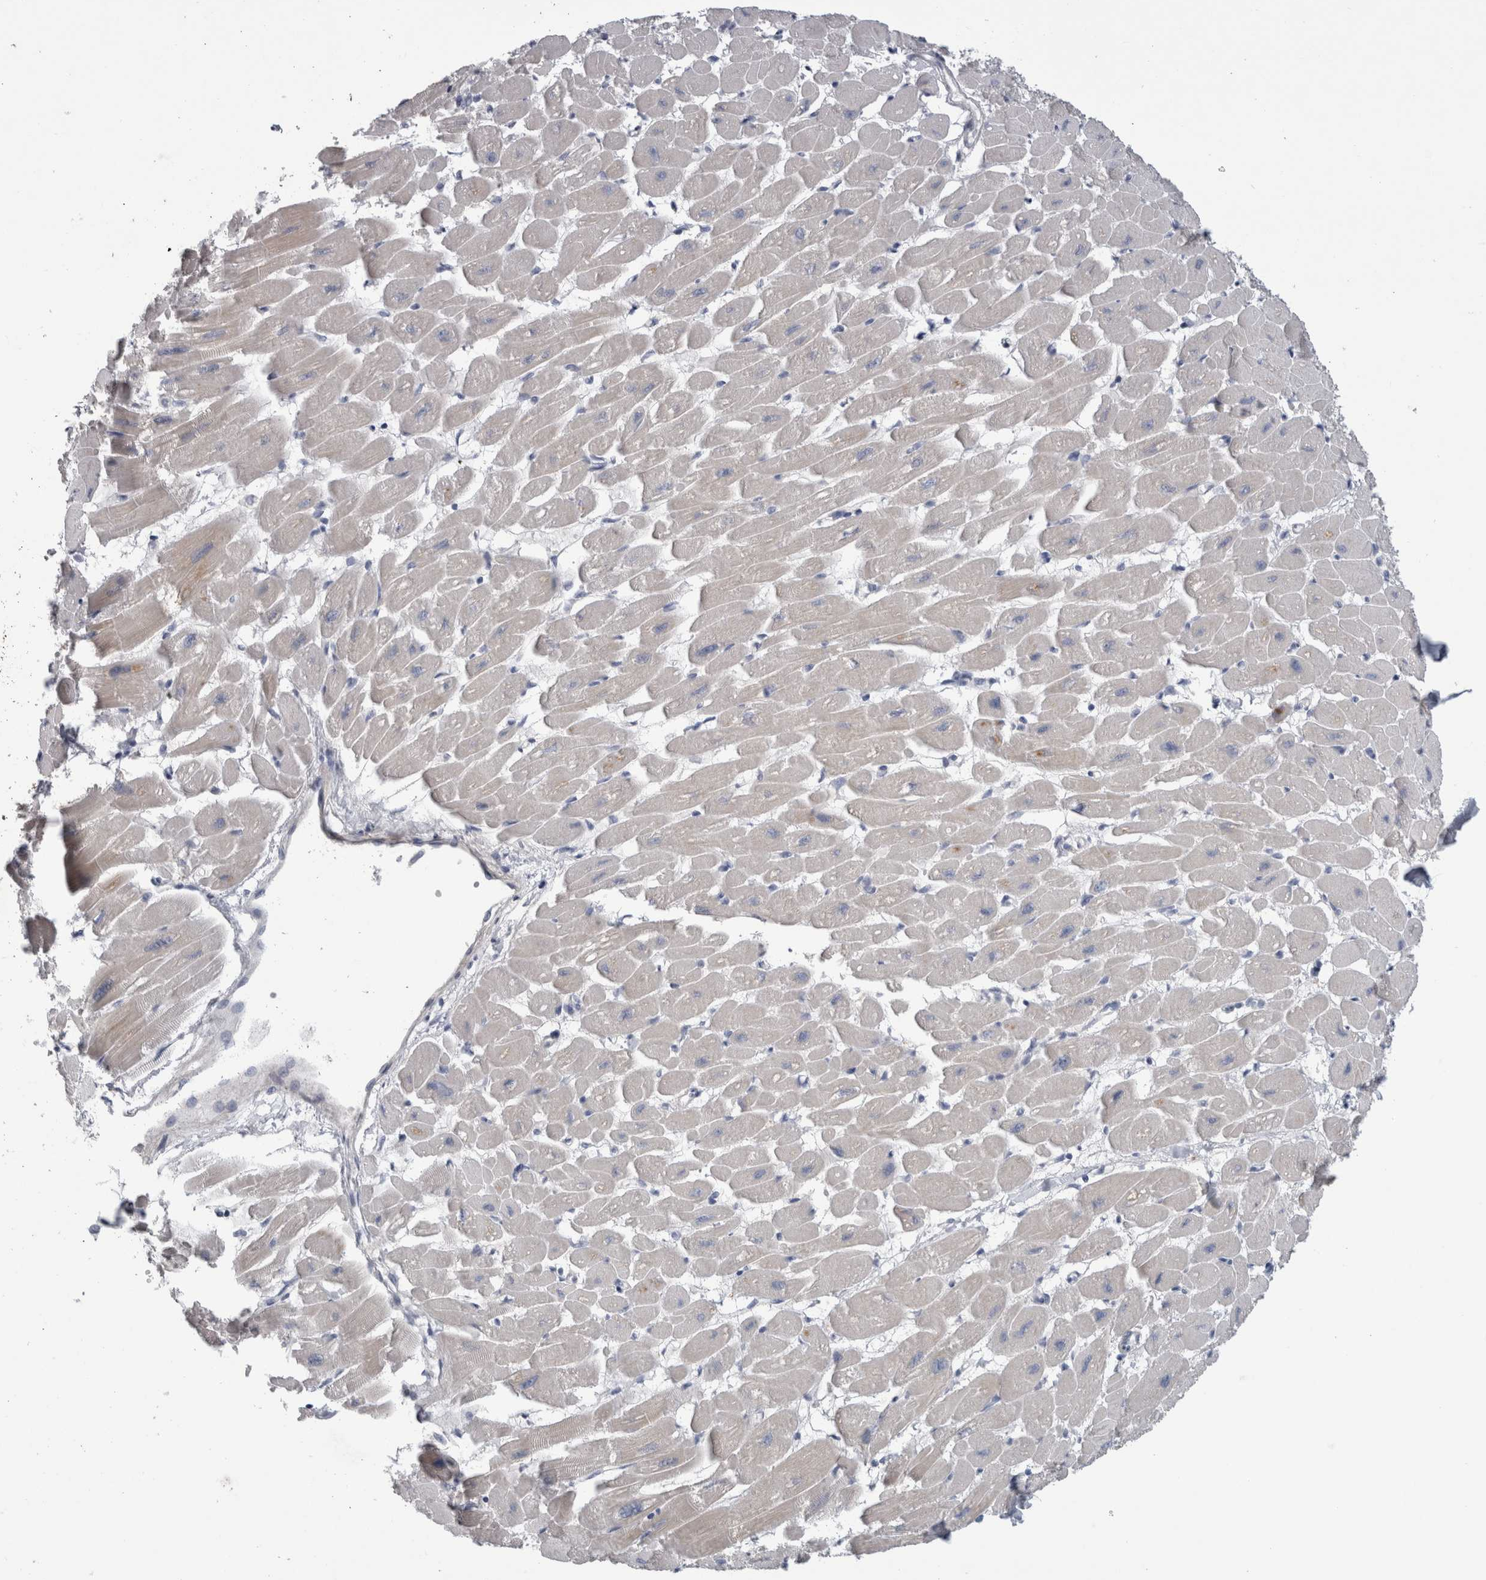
{"staining": {"intensity": "weak", "quantity": "<25%", "location": "cytoplasmic/membranous"}, "tissue": "heart muscle", "cell_type": "Cardiomyocytes", "image_type": "normal", "snomed": [{"axis": "morphology", "description": "Normal tissue, NOS"}, {"axis": "topography", "description": "Heart"}], "caption": "Immunohistochemistry (IHC) photomicrograph of unremarkable heart muscle stained for a protein (brown), which demonstrates no staining in cardiomyocytes. The staining is performed using DAB brown chromogen with nuclei counter-stained in using hematoxylin.", "gene": "ADAM2", "patient": {"sex": "female", "age": 54}}